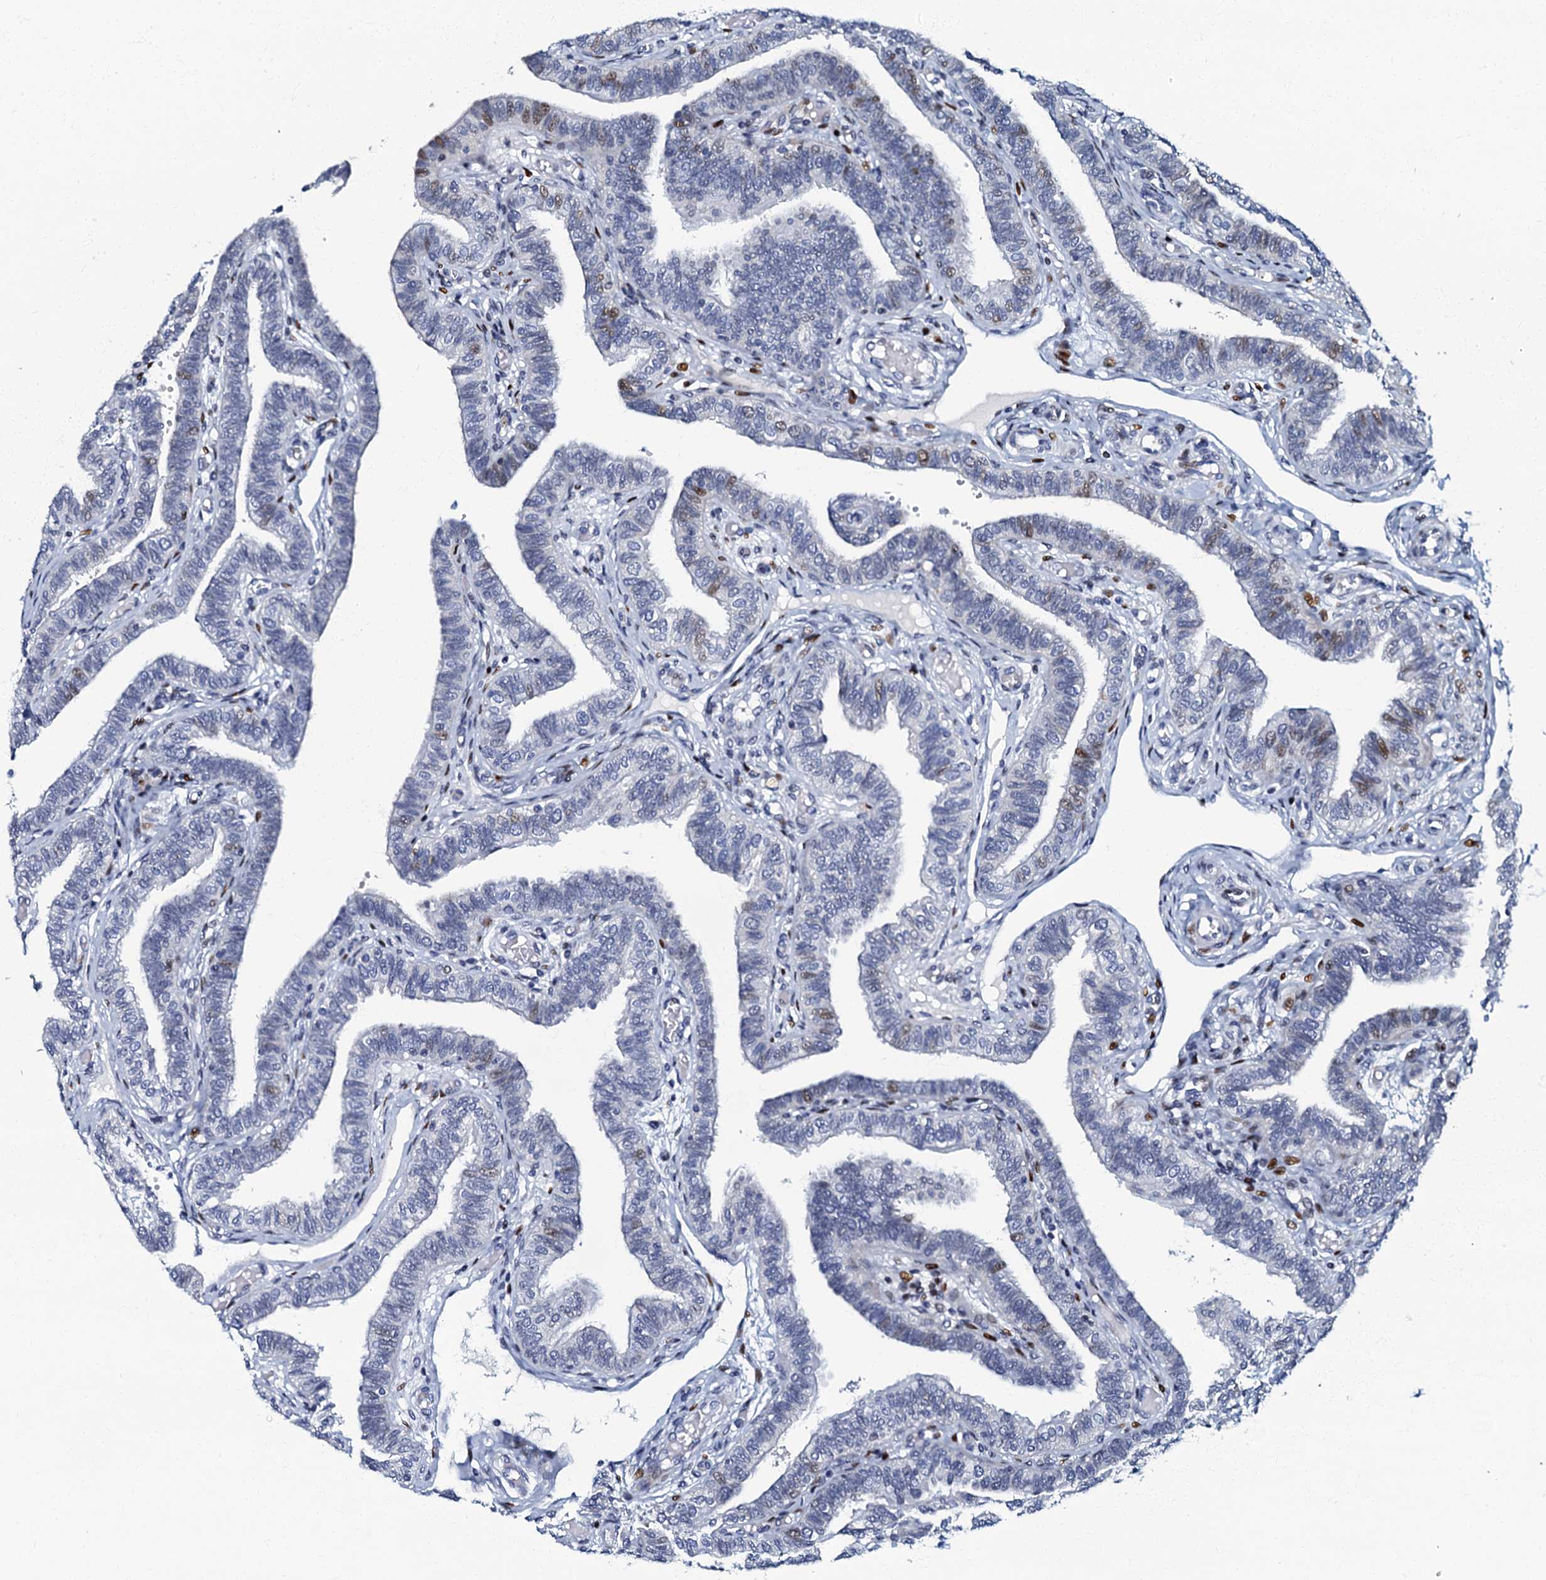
{"staining": {"intensity": "moderate", "quantity": "<25%", "location": "nuclear"}, "tissue": "fallopian tube", "cell_type": "Glandular cells", "image_type": "normal", "snomed": [{"axis": "morphology", "description": "Normal tissue, NOS"}, {"axis": "topography", "description": "Fallopian tube"}], "caption": "Approximately <25% of glandular cells in normal fallopian tube show moderate nuclear protein expression as visualized by brown immunohistochemical staining.", "gene": "MFSD5", "patient": {"sex": "female", "age": 39}}